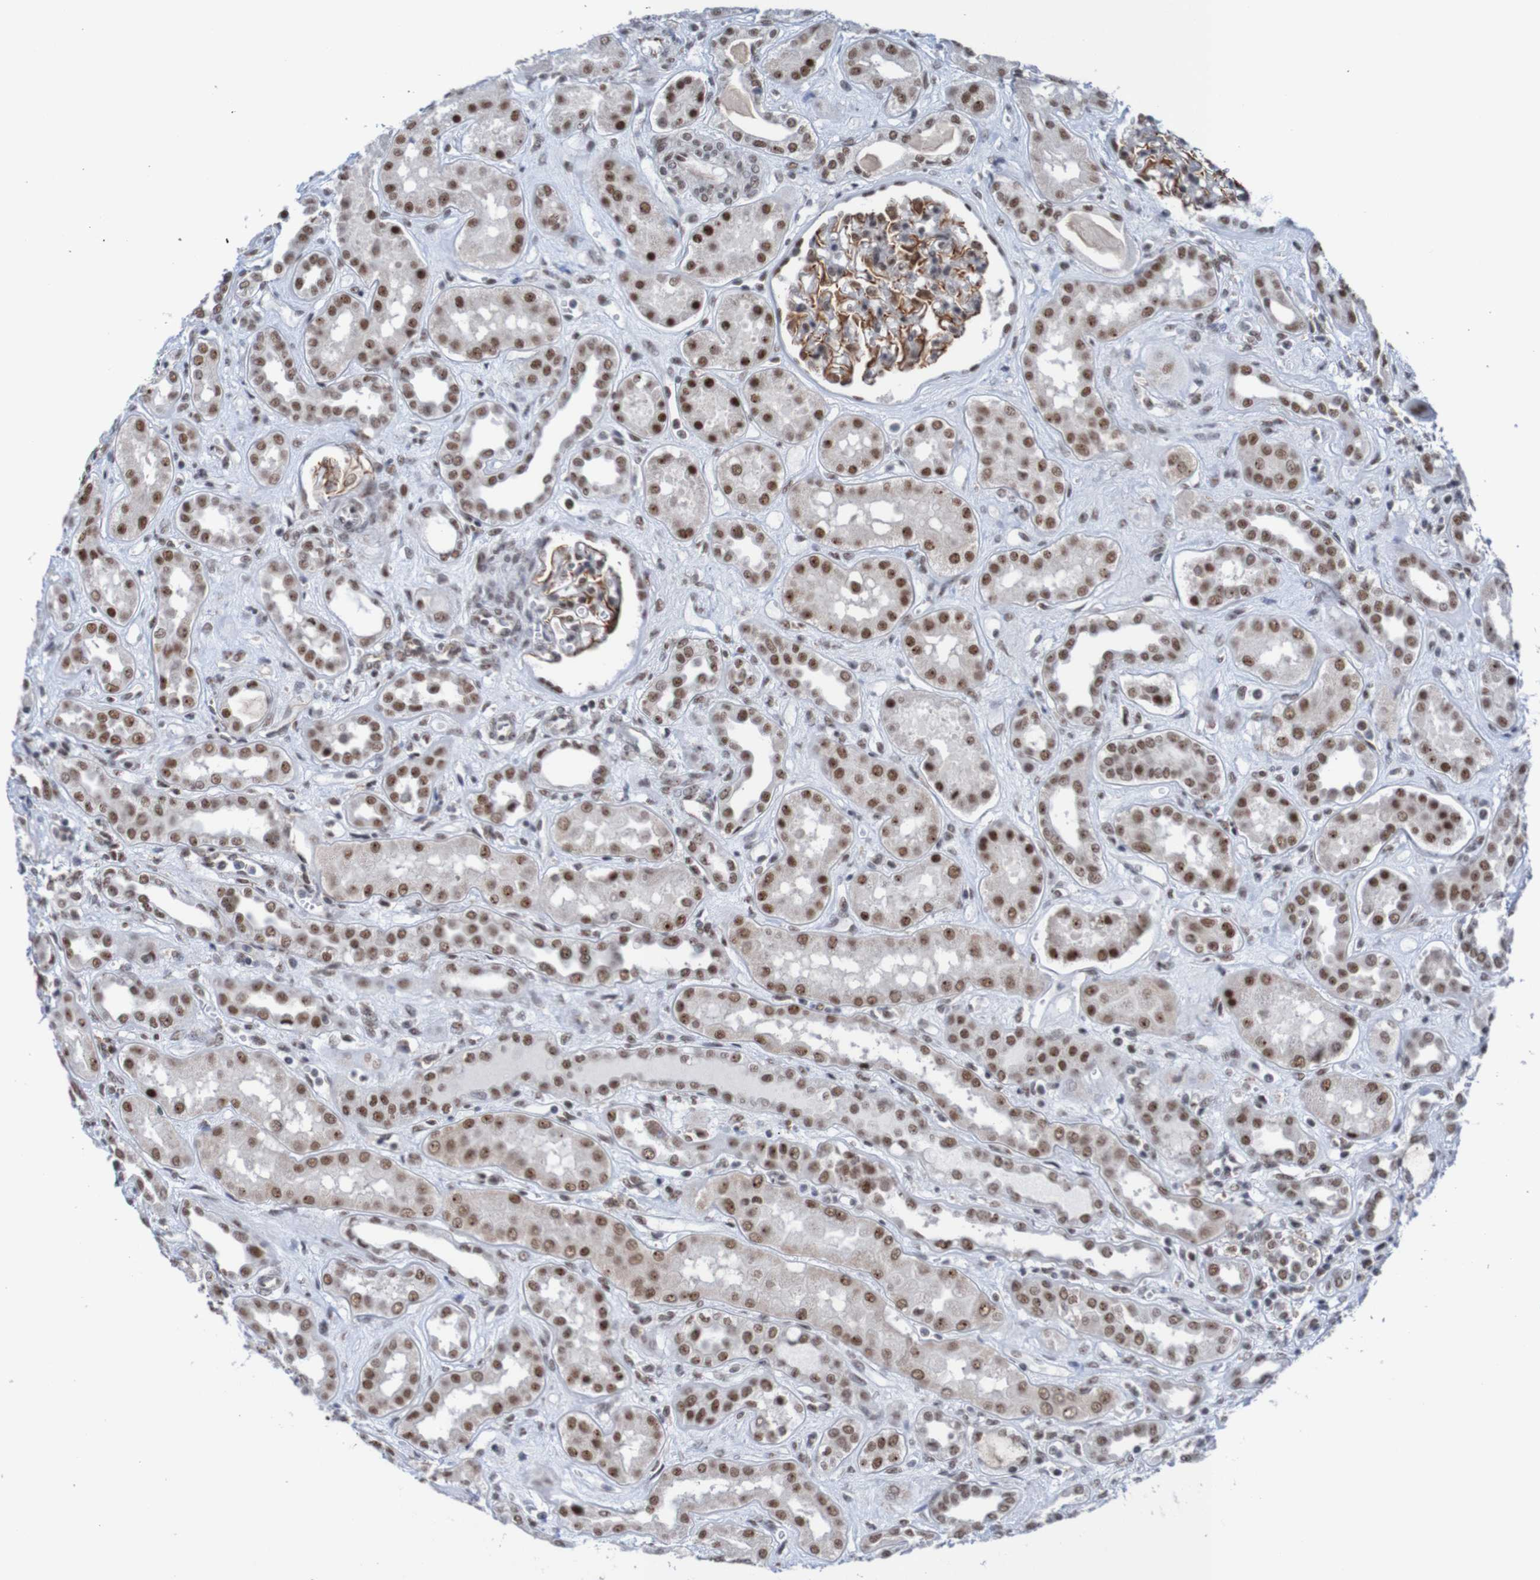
{"staining": {"intensity": "moderate", "quantity": "25%-75%", "location": "cytoplasmic/membranous,nuclear"}, "tissue": "kidney", "cell_type": "Cells in glomeruli", "image_type": "normal", "snomed": [{"axis": "morphology", "description": "Normal tissue, NOS"}, {"axis": "topography", "description": "Kidney"}], "caption": "DAB immunohistochemical staining of unremarkable kidney exhibits moderate cytoplasmic/membranous,nuclear protein positivity in approximately 25%-75% of cells in glomeruli. (DAB = brown stain, brightfield microscopy at high magnification).", "gene": "CDC5L", "patient": {"sex": "male", "age": 59}}